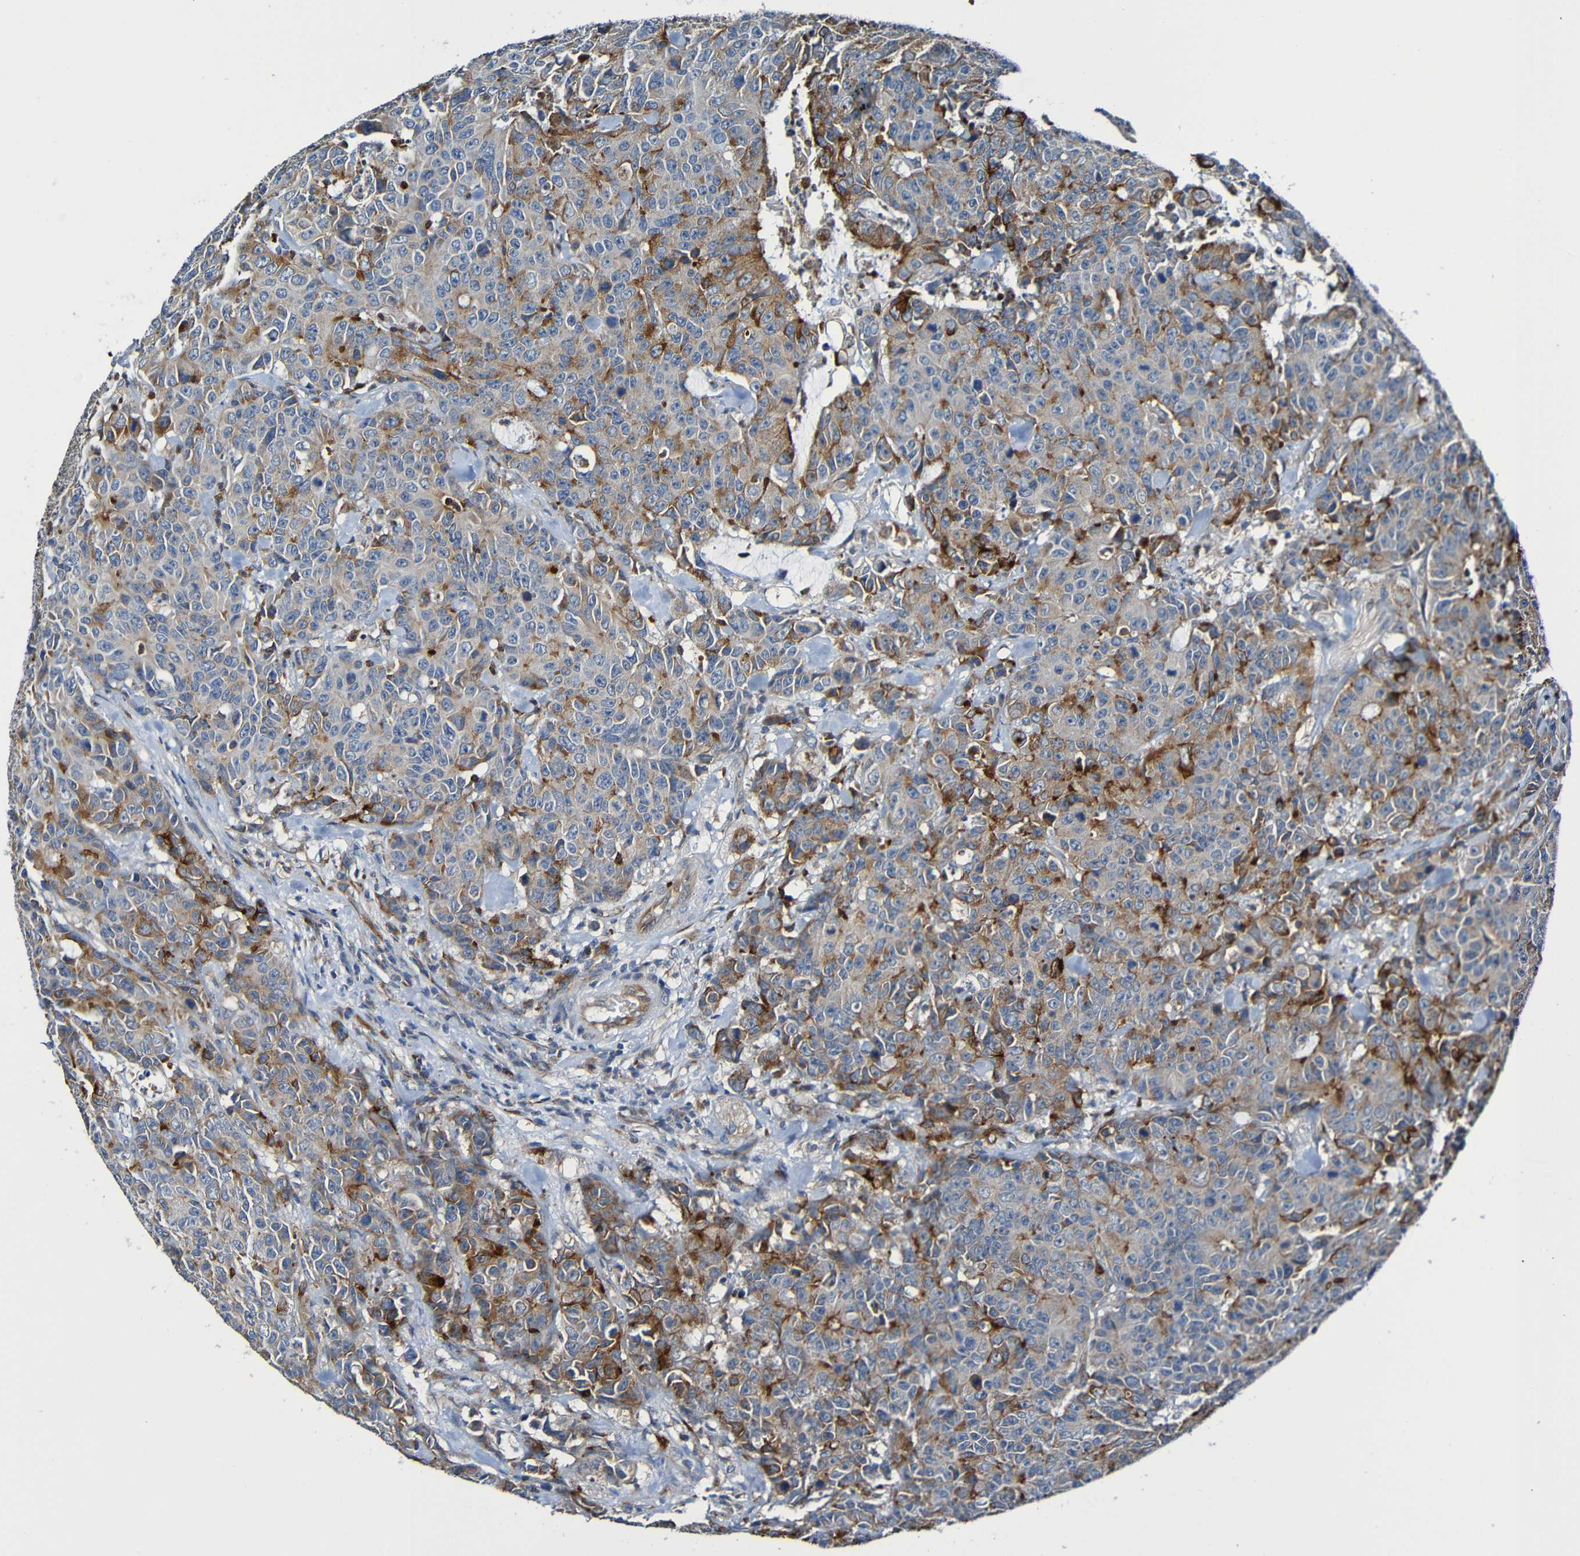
{"staining": {"intensity": "moderate", "quantity": "25%-75%", "location": "cytoplasmic/membranous"}, "tissue": "colorectal cancer", "cell_type": "Tumor cells", "image_type": "cancer", "snomed": [{"axis": "morphology", "description": "Adenocarcinoma, NOS"}, {"axis": "topography", "description": "Colon"}], "caption": "An IHC image of tumor tissue is shown. Protein staining in brown shows moderate cytoplasmic/membranous positivity in adenocarcinoma (colorectal) within tumor cells.", "gene": "ADAM15", "patient": {"sex": "female", "age": 86}}